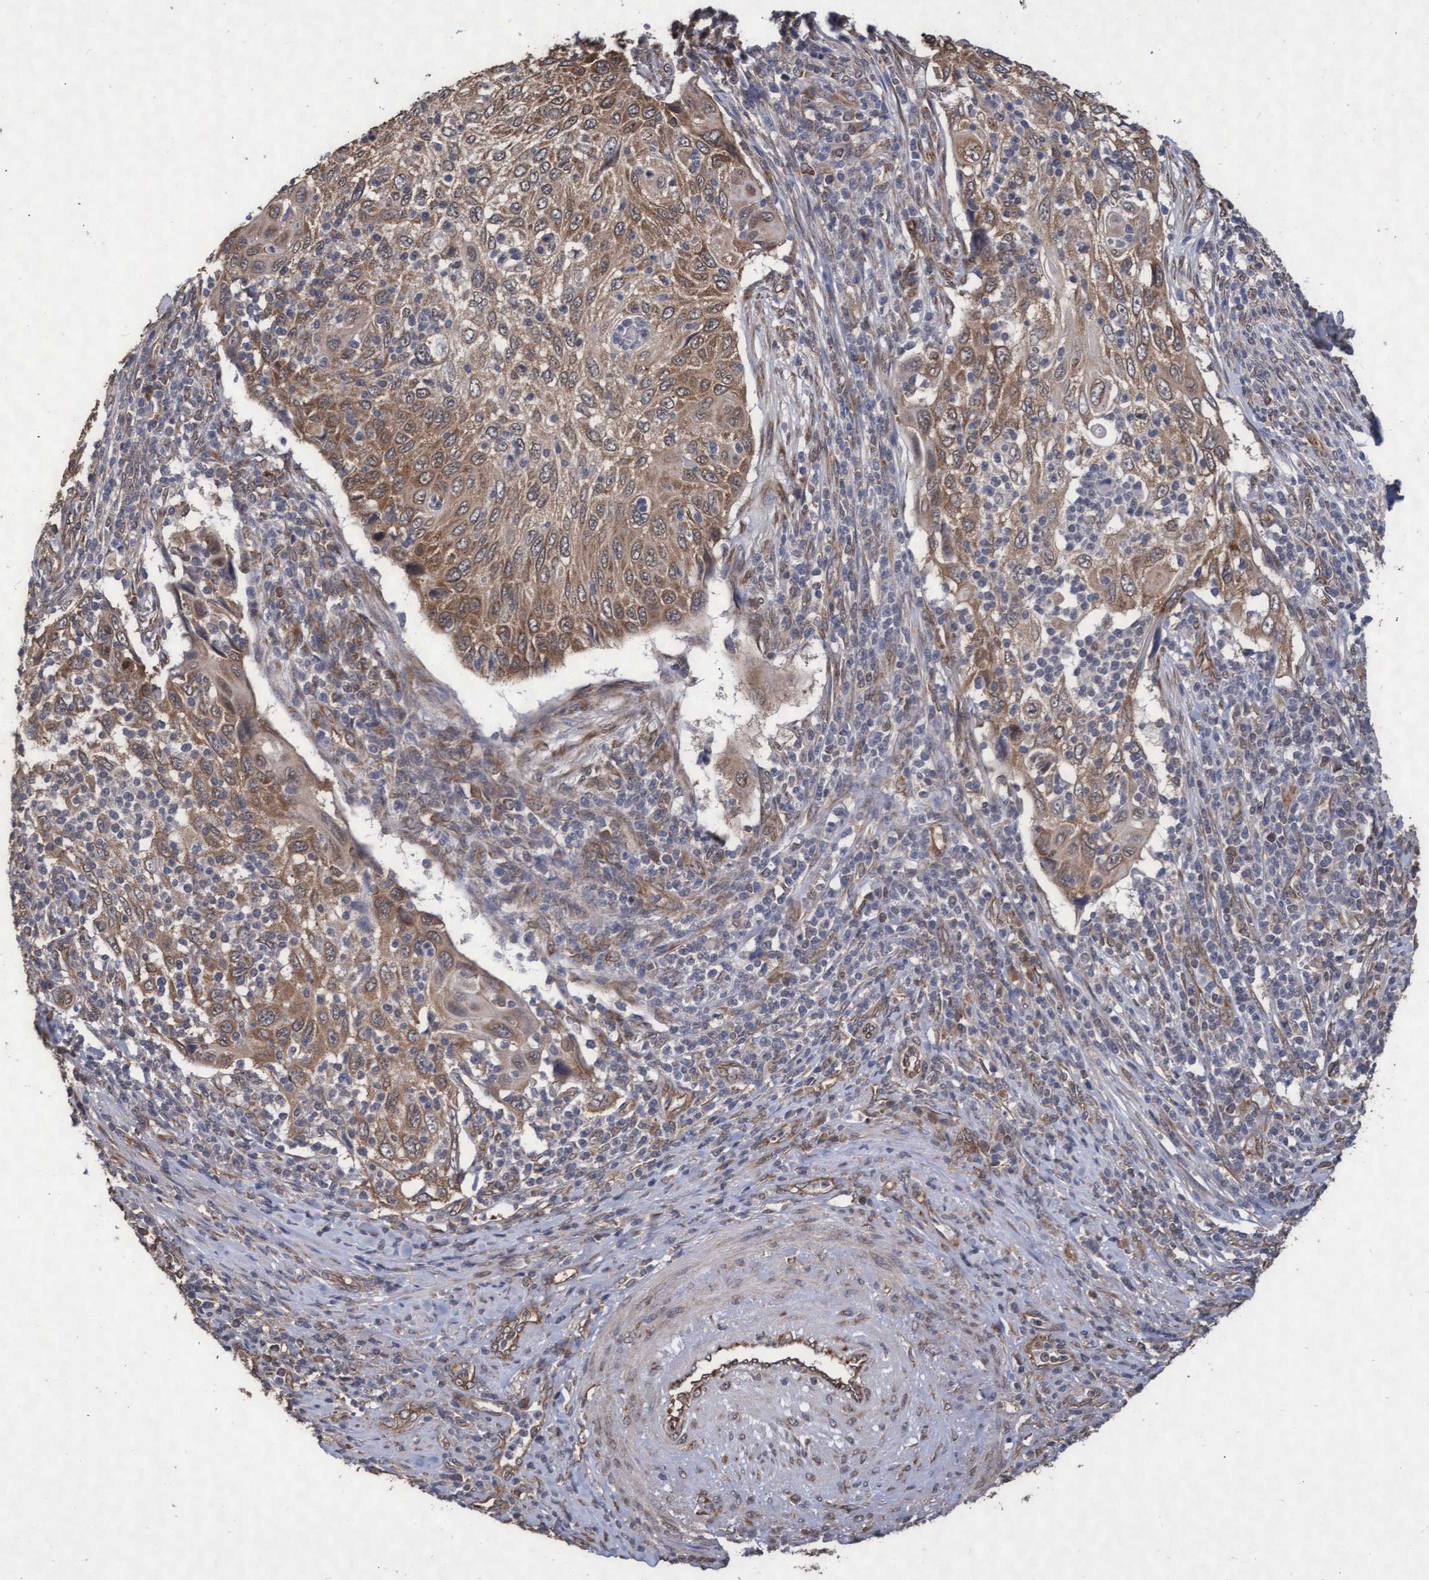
{"staining": {"intensity": "moderate", "quantity": ">75%", "location": "cytoplasmic/membranous"}, "tissue": "cervical cancer", "cell_type": "Tumor cells", "image_type": "cancer", "snomed": [{"axis": "morphology", "description": "Squamous cell carcinoma, NOS"}, {"axis": "topography", "description": "Cervix"}], "caption": "Moderate cytoplasmic/membranous protein positivity is present in approximately >75% of tumor cells in squamous cell carcinoma (cervical). (brown staining indicates protein expression, while blue staining denotes nuclei).", "gene": "ABCF2", "patient": {"sex": "female", "age": 70}}